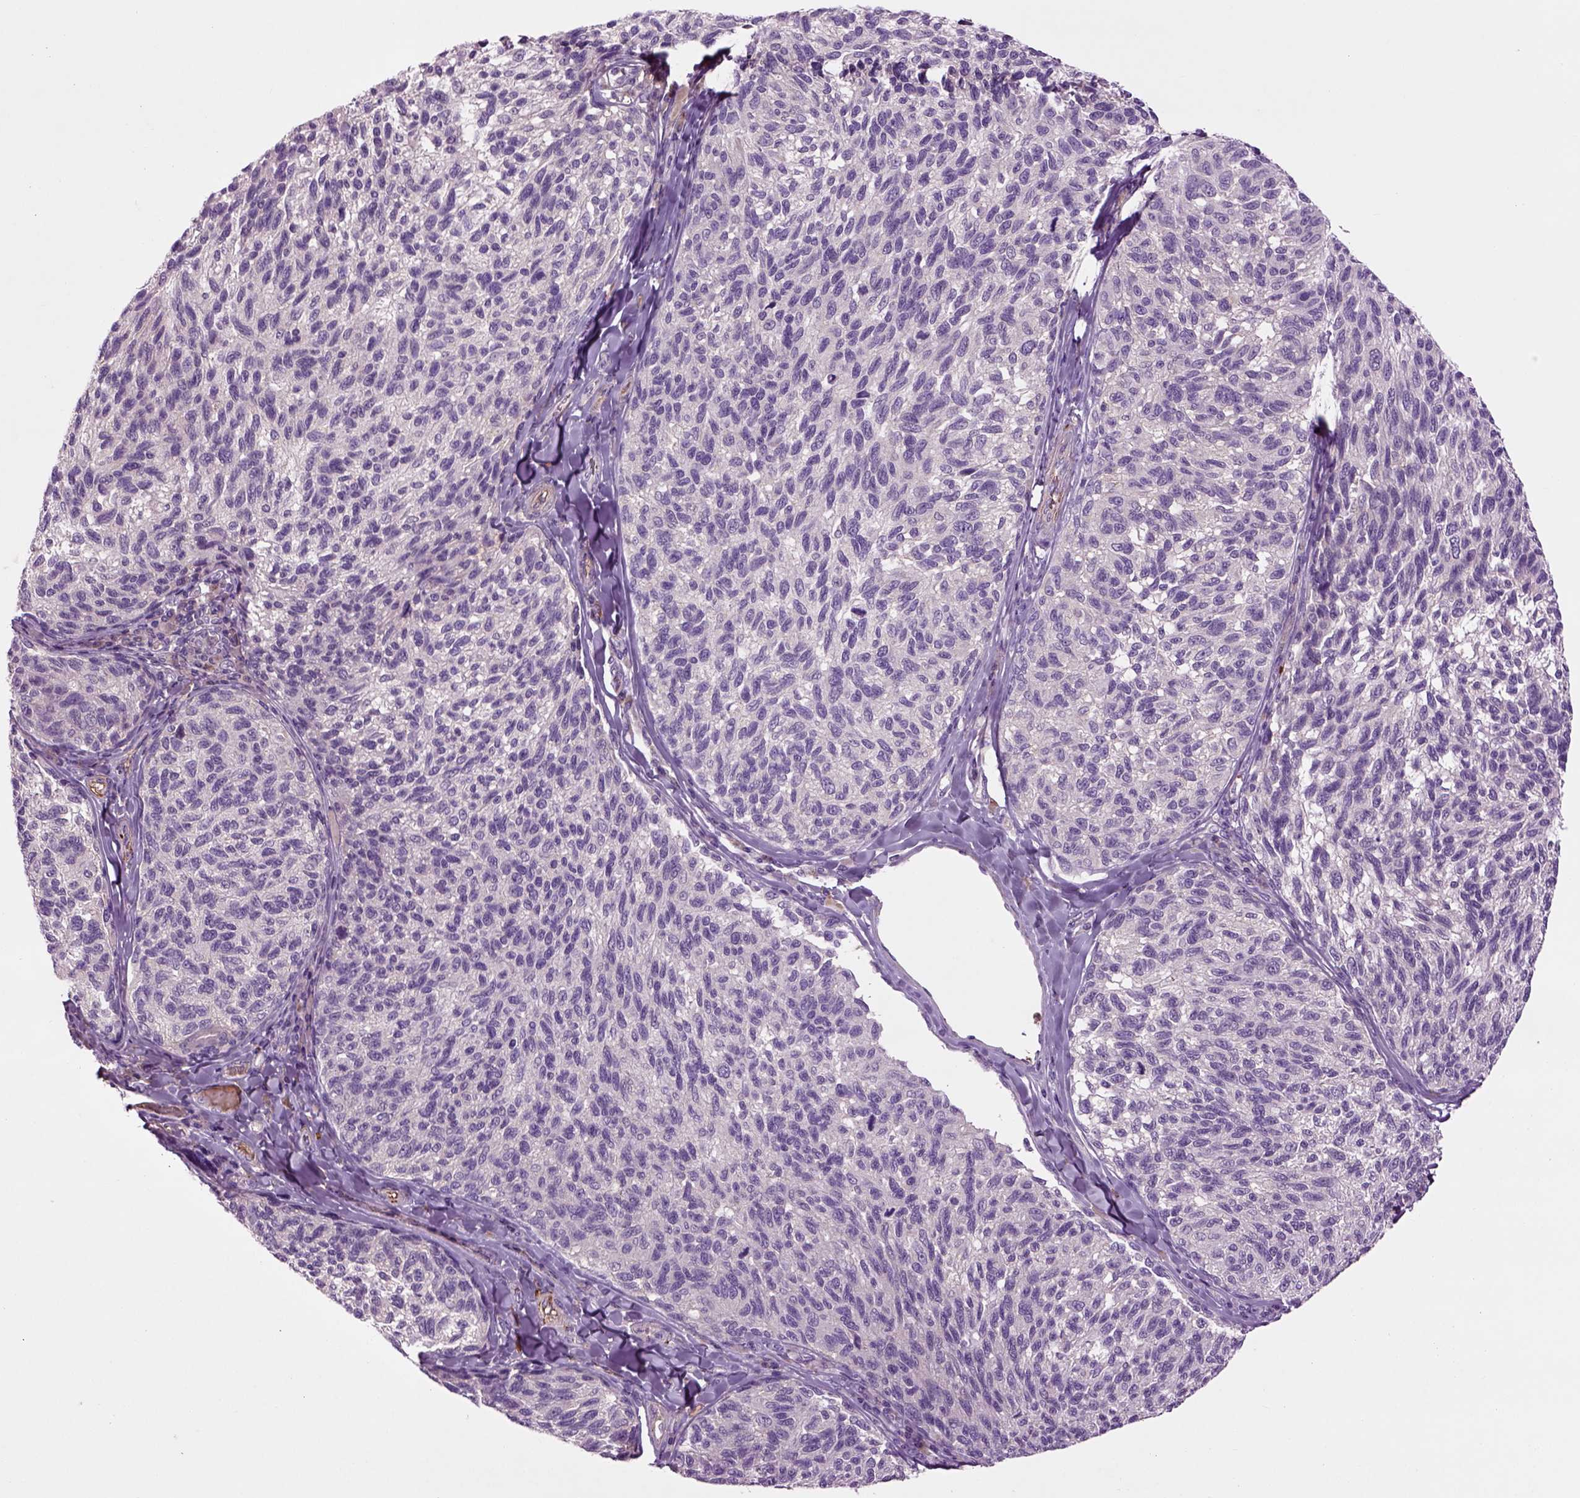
{"staining": {"intensity": "negative", "quantity": "none", "location": "none"}, "tissue": "melanoma", "cell_type": "Tumor cells", "image_type": "cancer", "snomed": [{"axis": "morphology", "description": "Malignant melanoma, NOS"}, {"axis": "topography", "description": "Skin"}], "caption": "DAB immunohistochemical staining of melanoma shows no significant positivity in tumor cells.", "gene": "SPON1", "patient": {"sex": "female", "age": 73}}